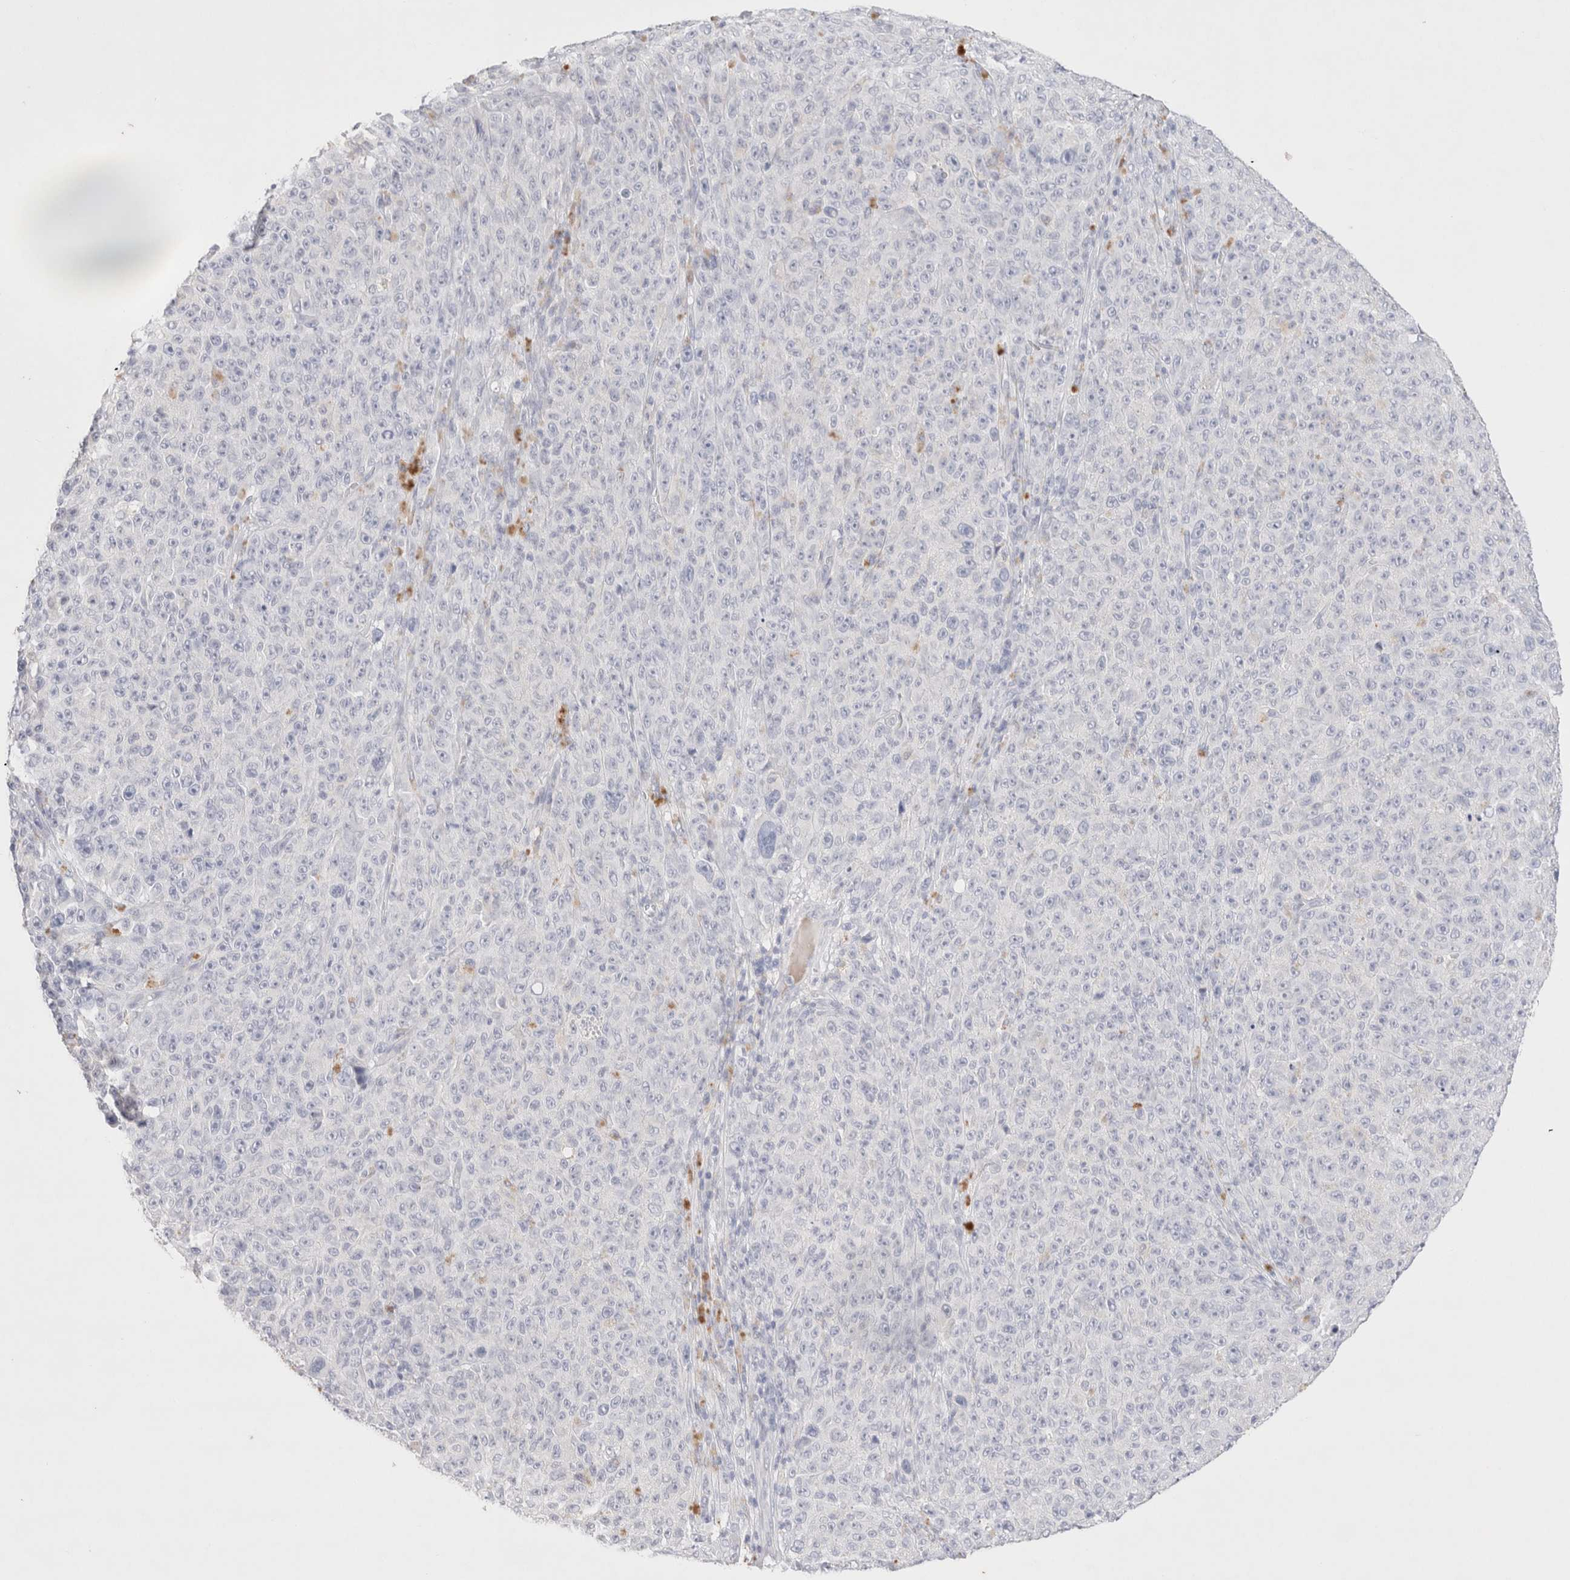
{"staining": {"intensity": "negative", "quantity": "none", "location": "none"}, "tissue": "melanoma", "cell_type": "Tumor cells", "image_type": "cancer", "snomed": [{"axis": "morphology", "description": "Malignant melanoma, NOS"}, {"axis": "topography", "description": "Skin"}], "caption": "Micrograph shows no protein expression in tumor cells of melanoma tissue. The staining is performed using DAB (3,3'-diaminobenzidine) brown chromogen with nuclei counter-stained in using hematoxylin.", "gene": "EPCAM", "patient": {"sex": "female", "age": 82}}